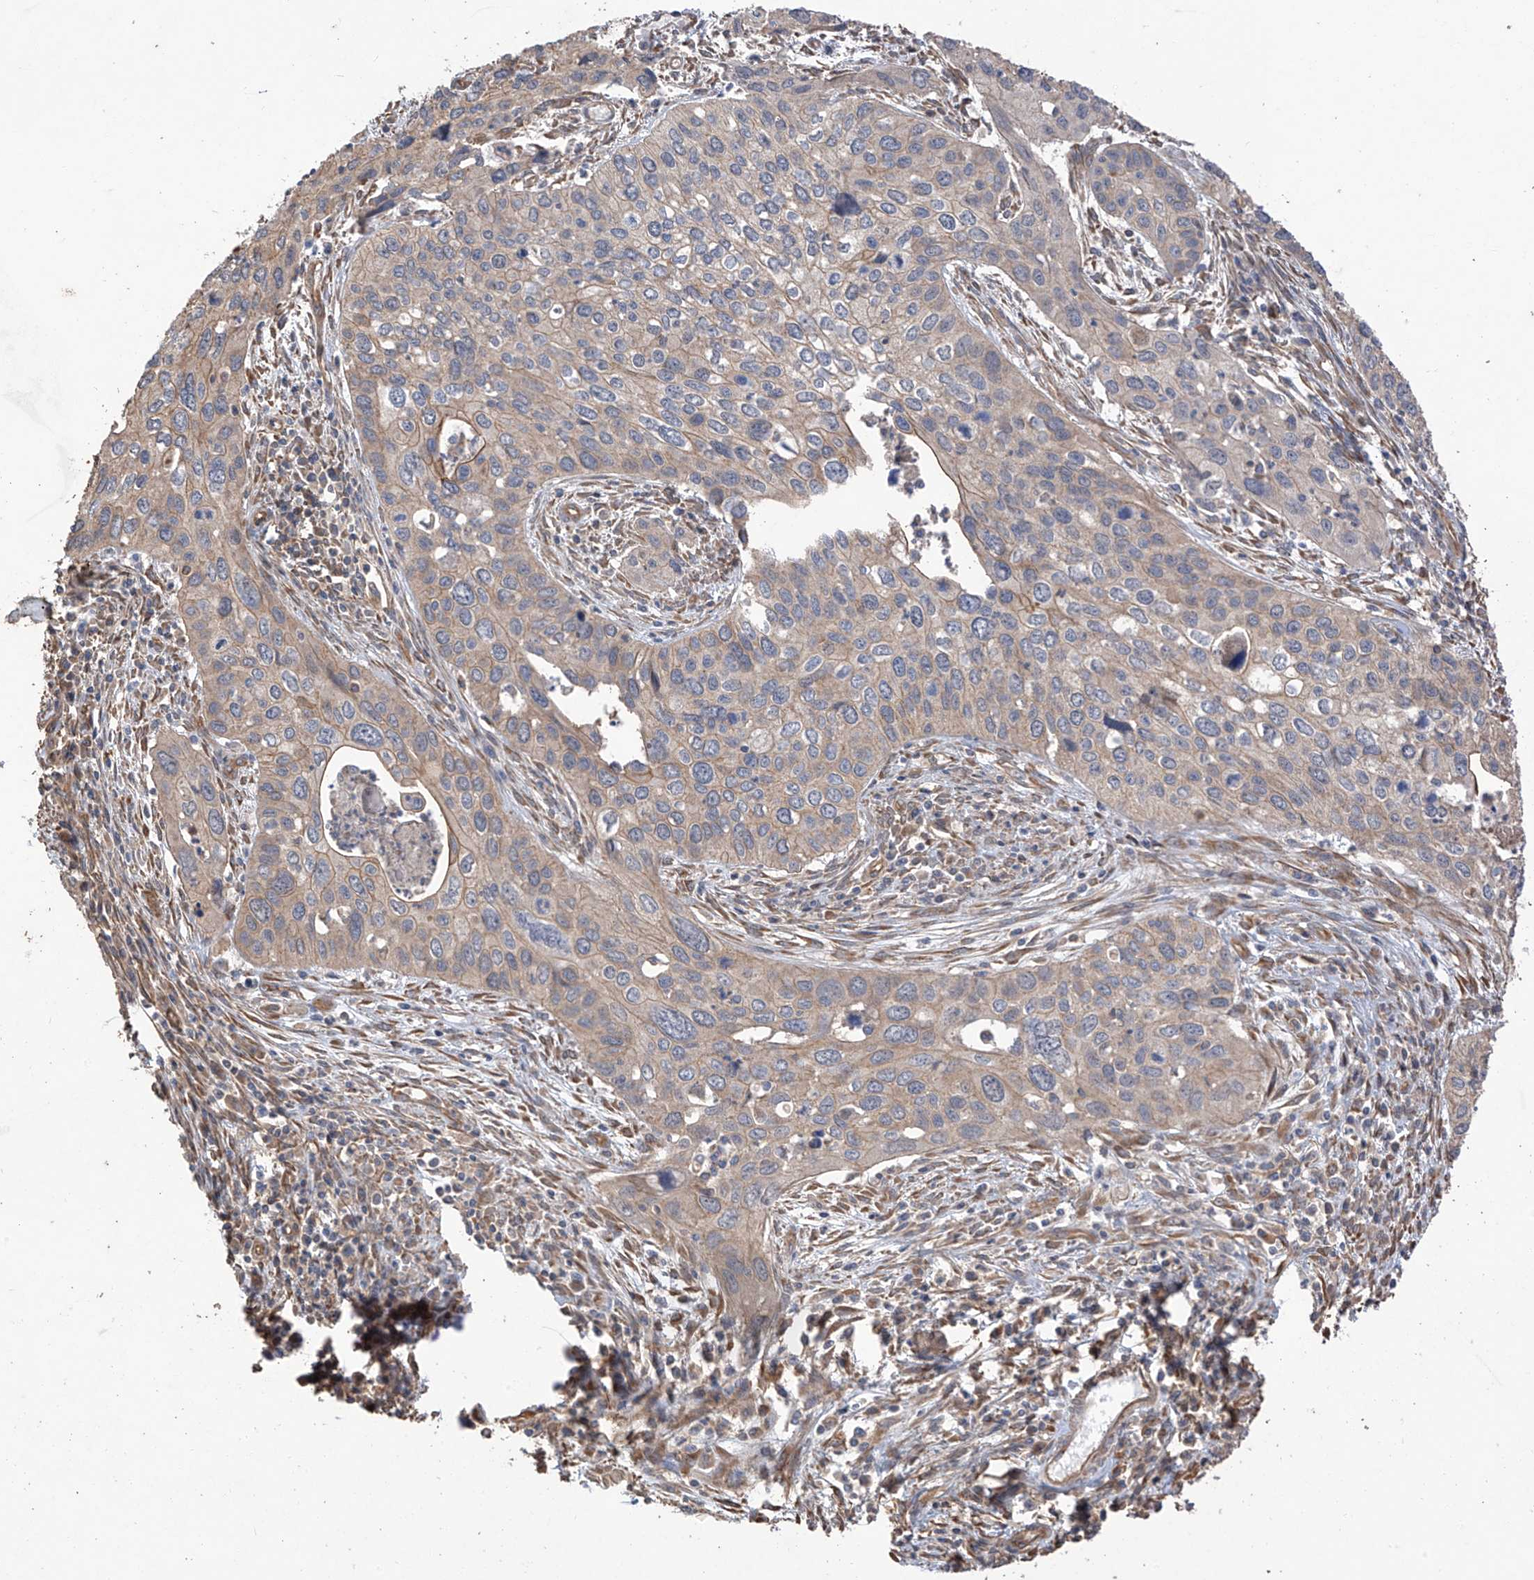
{"staining": {"intensity": "moderate", "quantity": "25%-75%", "location": "cytoplasmic/membranous"}, "tissue": "cervical cancer", "cell_type": "Tumor cells", "image_type": "cancer", "snomed": [{"axis": "morphology", "description": "Squamous cell carcinoma, NOS"}, {"axis": "topography", "description": "Cervix"}], "caption": "Moderate cytoplasmic/membranous positivity is seen in about 25%-75% of tumor cells in squamous cell carcinoma (cervical). The staining is performed using DAB brown chromogen to label protein expression. The nuclei are counter-stained blue using hematoxylin.", "gene": "AGBL5", "patient": {"sex": "female", "age": 55}}